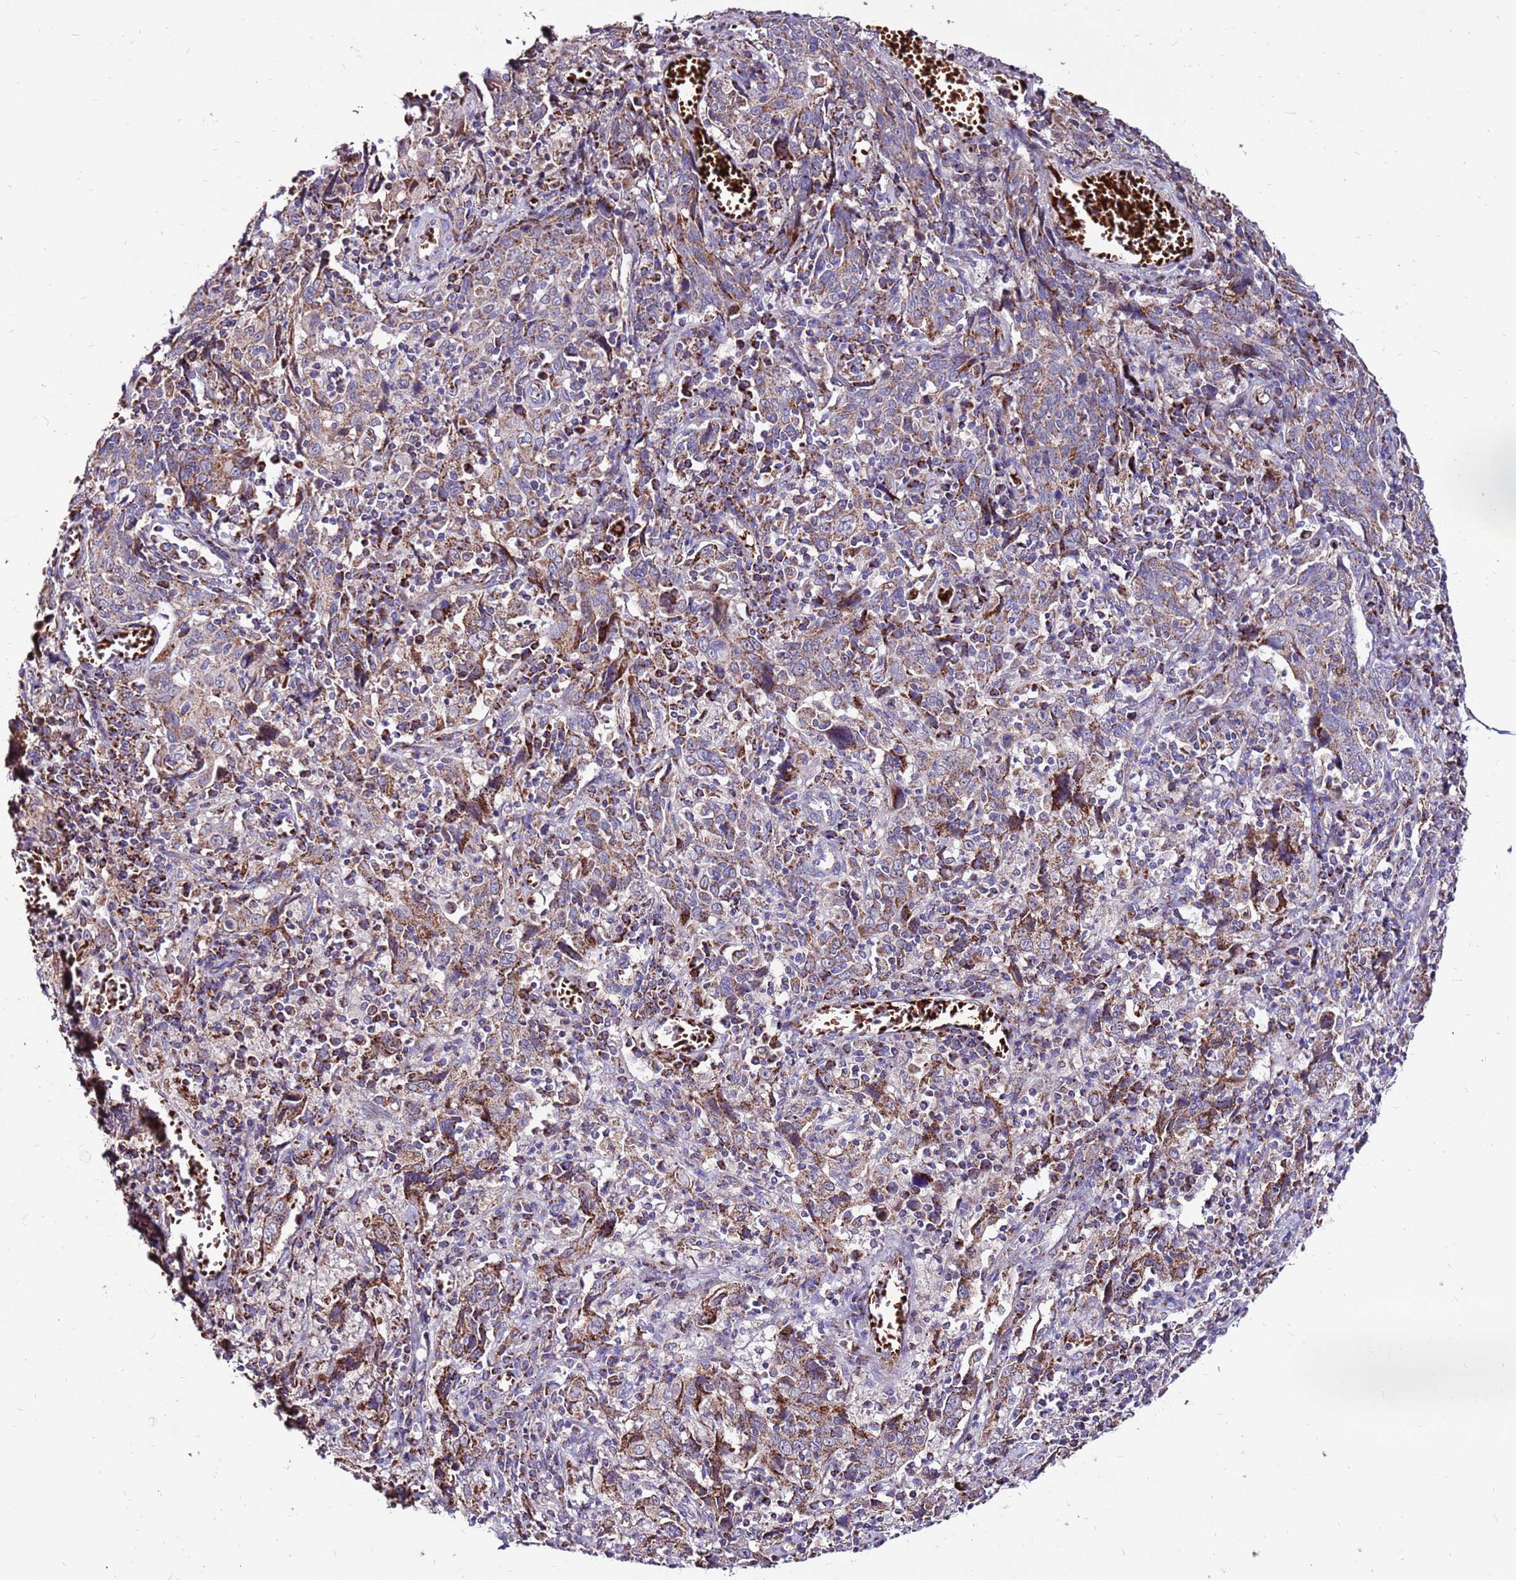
{"staining": {"intensity": "weak", "quantity": "25%-75%", "location": "cytoplasmic/membranous"}, "tissue": "cervical cancer", "cell_type": "Tumor cells", "image_type": "cancer", "snomed": [{"axis": "morphology", "description": "Squamous cell carcinoma, NOS"}, {"axis": "topography", "description": "Cervix"}], "caption": "High-power microscopy captured an IHC photomicrograph of cervical squamous cell carcinoma, revealing weak cytoplasmic/membranous staining in about 25%-75% of tumor cells.", "gene": "SPSB3", "patient": {"sex": "female", "age": 46}}